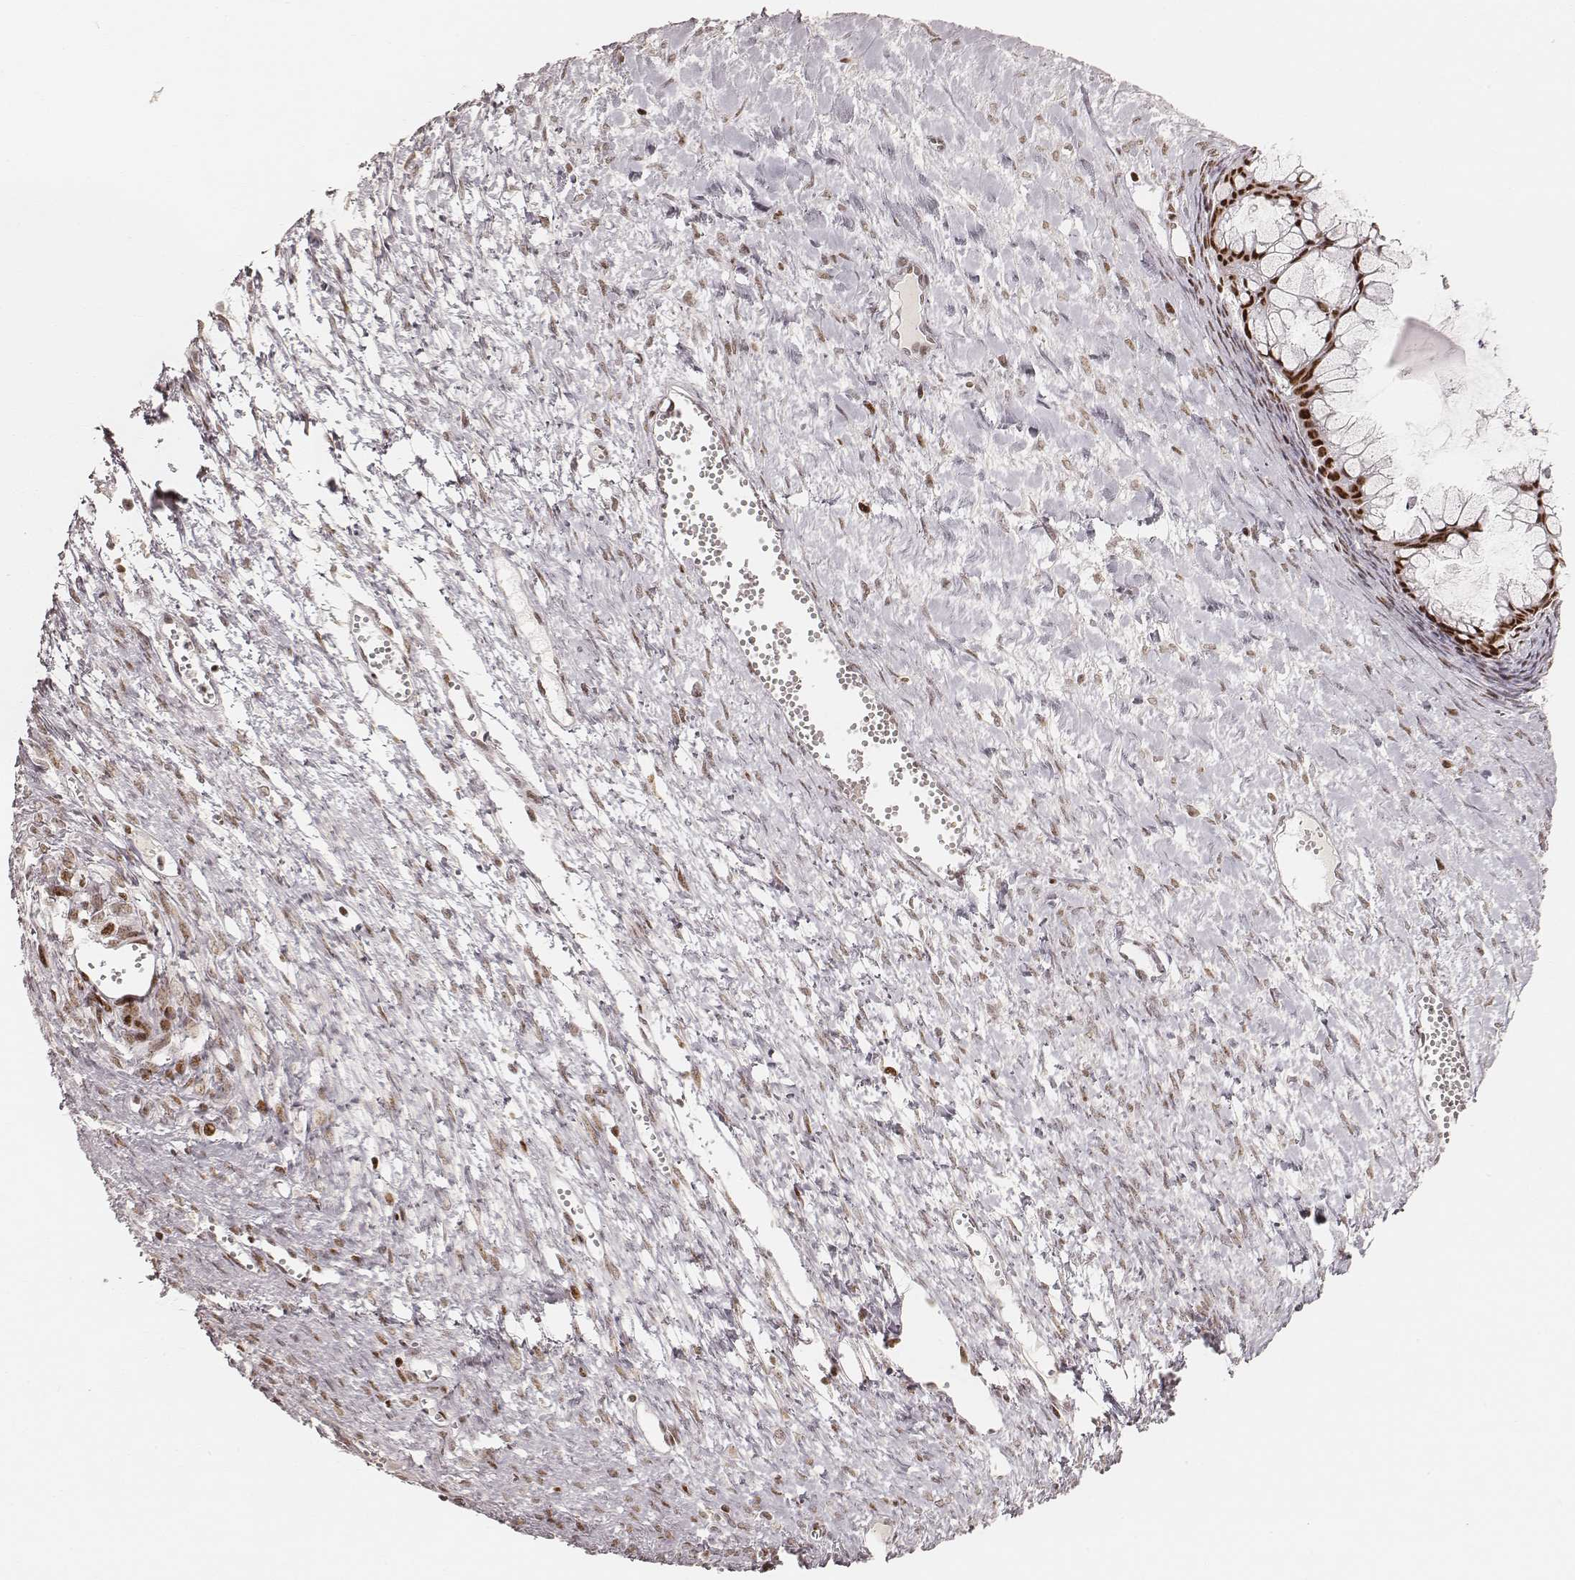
{"staining": {"intensity": "strong", "quantity": ">75%", "location": "nuclear"}, "tissue": "ovarian cancer", "cell_type": "Tumor cells", "image_type": "cancer", "snomed": [{"axis": "morphology", "description": "Cystadenocarcinoma, mucinous, NOS"}, {"axis": "topography", "description": "Ovary"}], "caption": "High-power microscopy captured an immunohistochemistry image of mucinous cystadenocarcinoma (ovarian), revealing strong nuclear expression in about >75% of tumor cells.", "gene": "HNRNPC", "patient": {"sex": "female", "age": 41}}